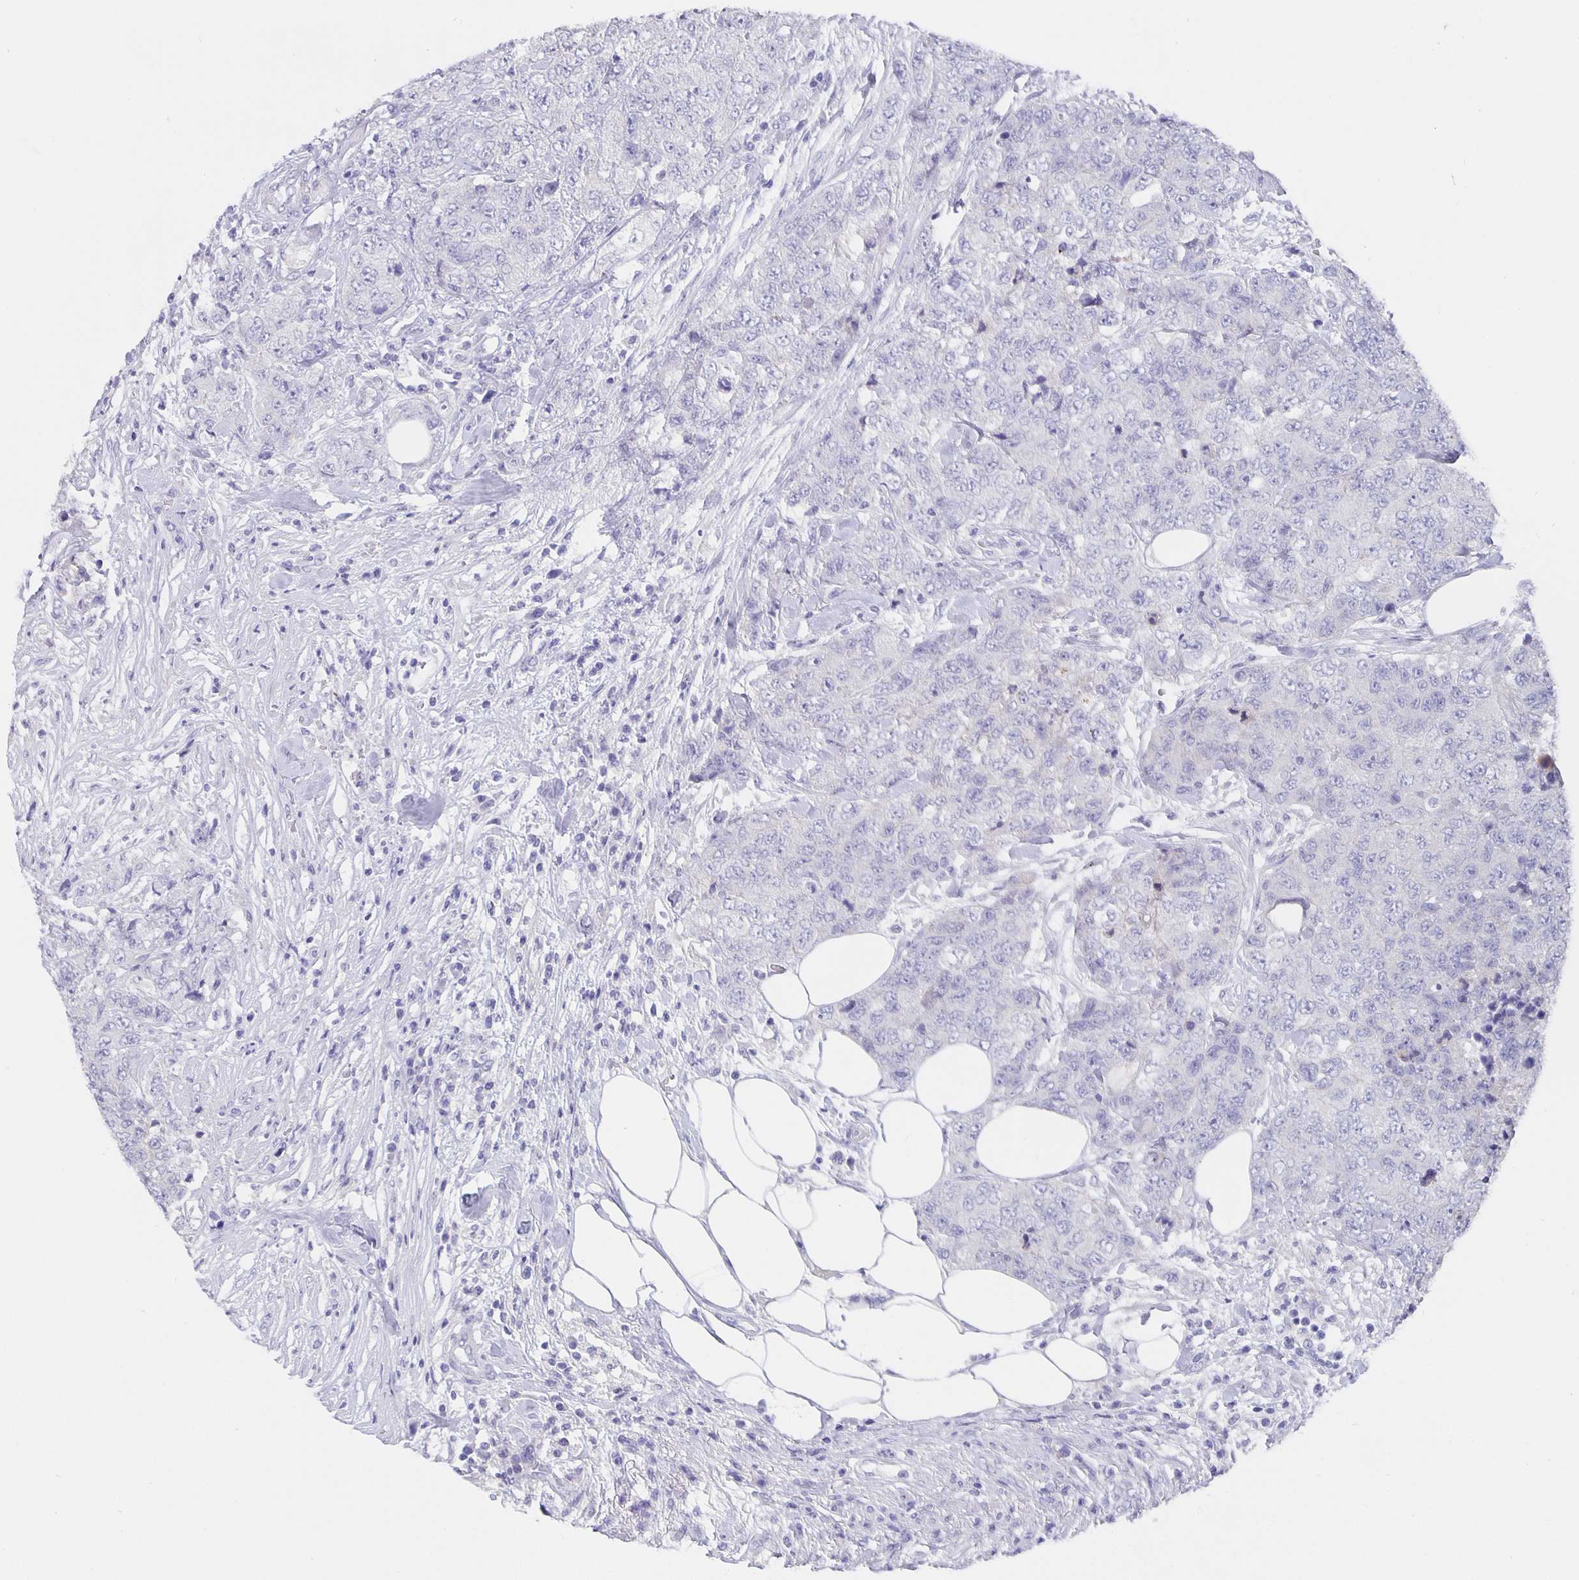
{"staining": {"intensity": "negative", "quantity": "none", "location": "none"}, "tissue": "urothelial cancer", "cell_type": "Tumor cells", "image_type": "cancer", "snomed": [{"axis": "morphology", "description": "Urothelial carcinoma, High grade"}, {"axis": "topography", "description": "Urinary bladder"}], "caption": "Image shows no protein expression in tumor cells of urothelial carcinoma (high-grade) tissue.", "gene": "CFAP74", "patient": {"sex": "female", "age": 78}}